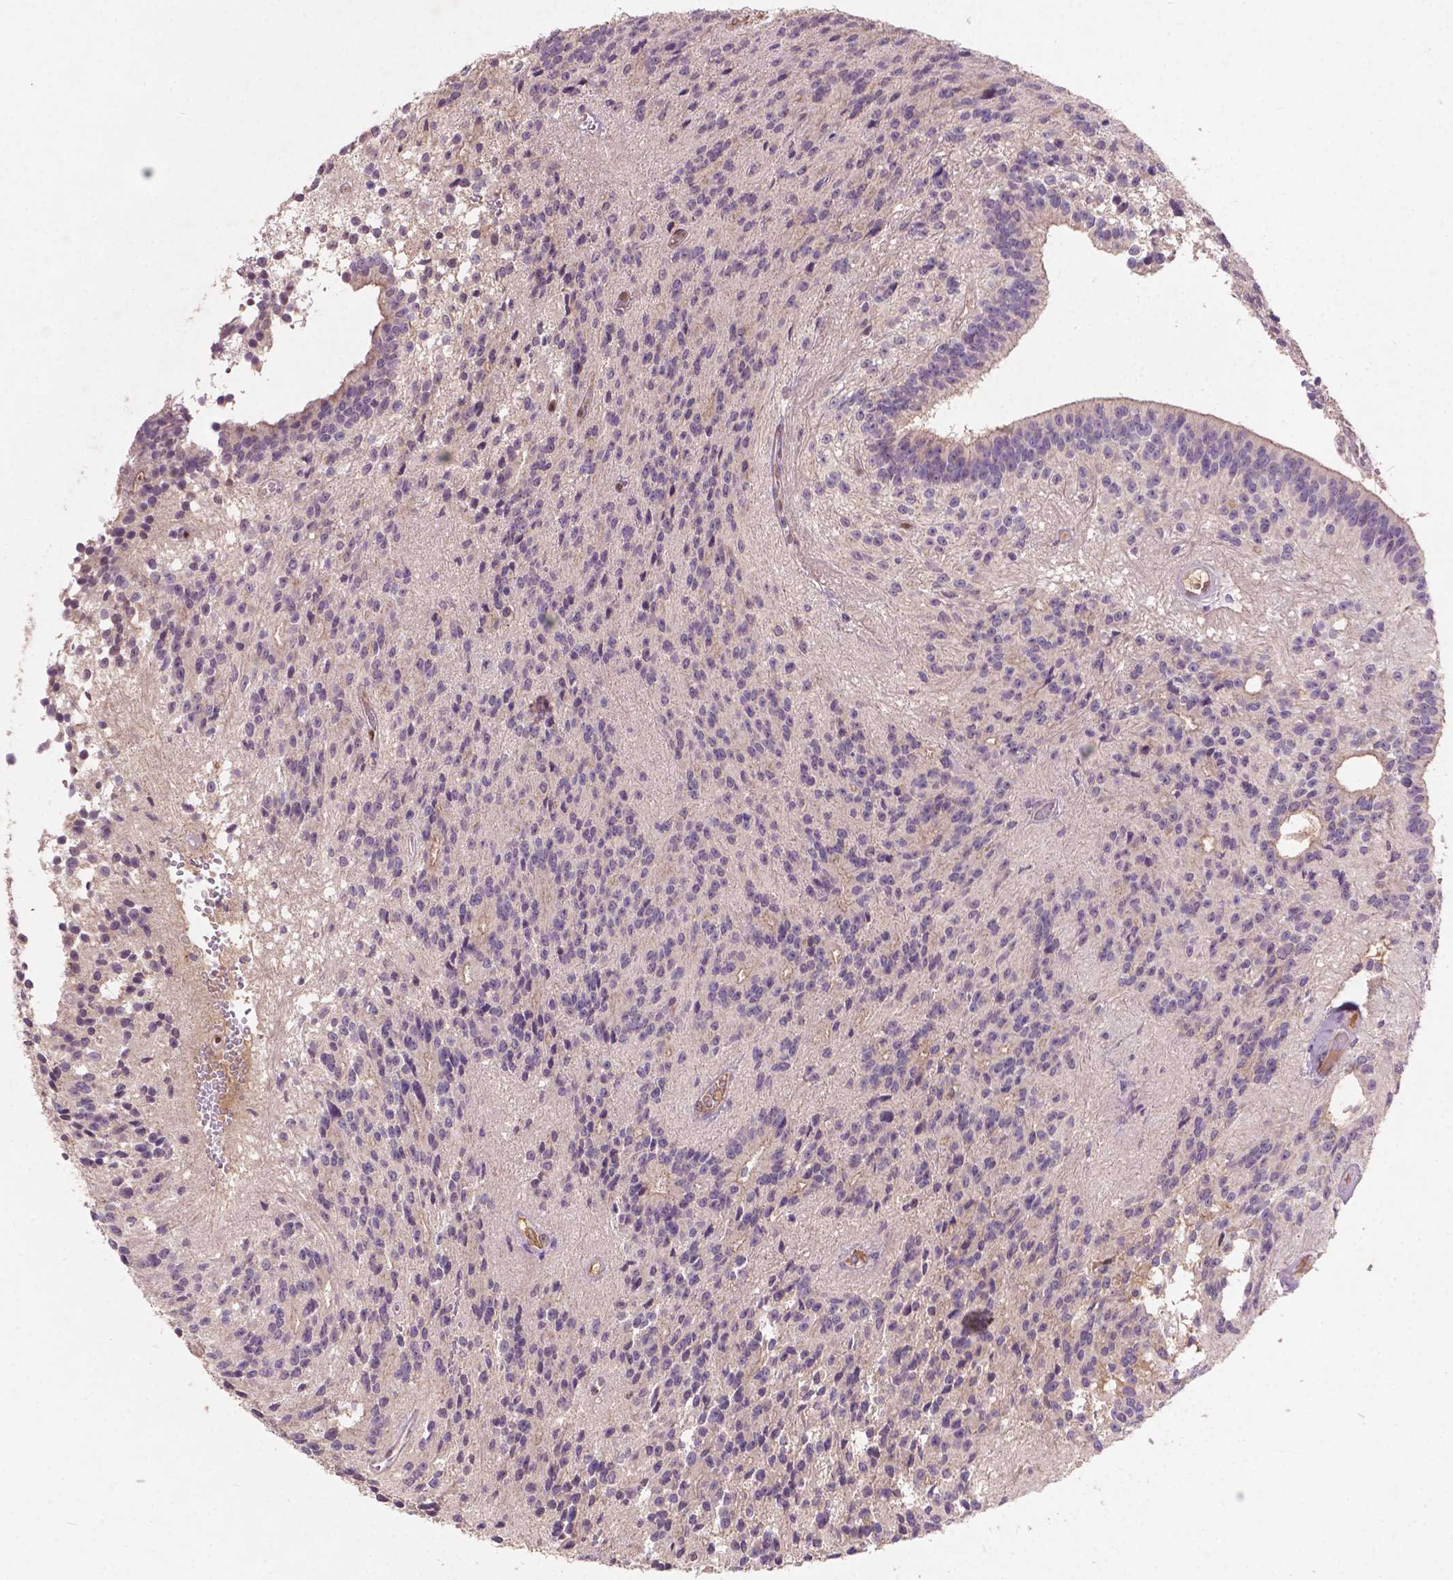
{"staining": {"intensity": "negative", "quantity": "none", "location": "none"}, "tissue": "glioma", "cell_type": "Tumor cells", "image_type": "cancer", "snomed": [{"axis": "morphology", "description": "Glioma, malignant, Low grade"}, {"axis": "topography", "description": "Brain"}], "caption": "Malignant low-grade glioma was stained to show a protein in brown. There is no significant staining in tumor cells. The staining is performed using DAB (3,3'-diaminobenzidine) brown chromogen with nuclei counter-stained in using hematoxylin.", "gene": "SOX17", "patient": {"sex": "male", "age": 31}}